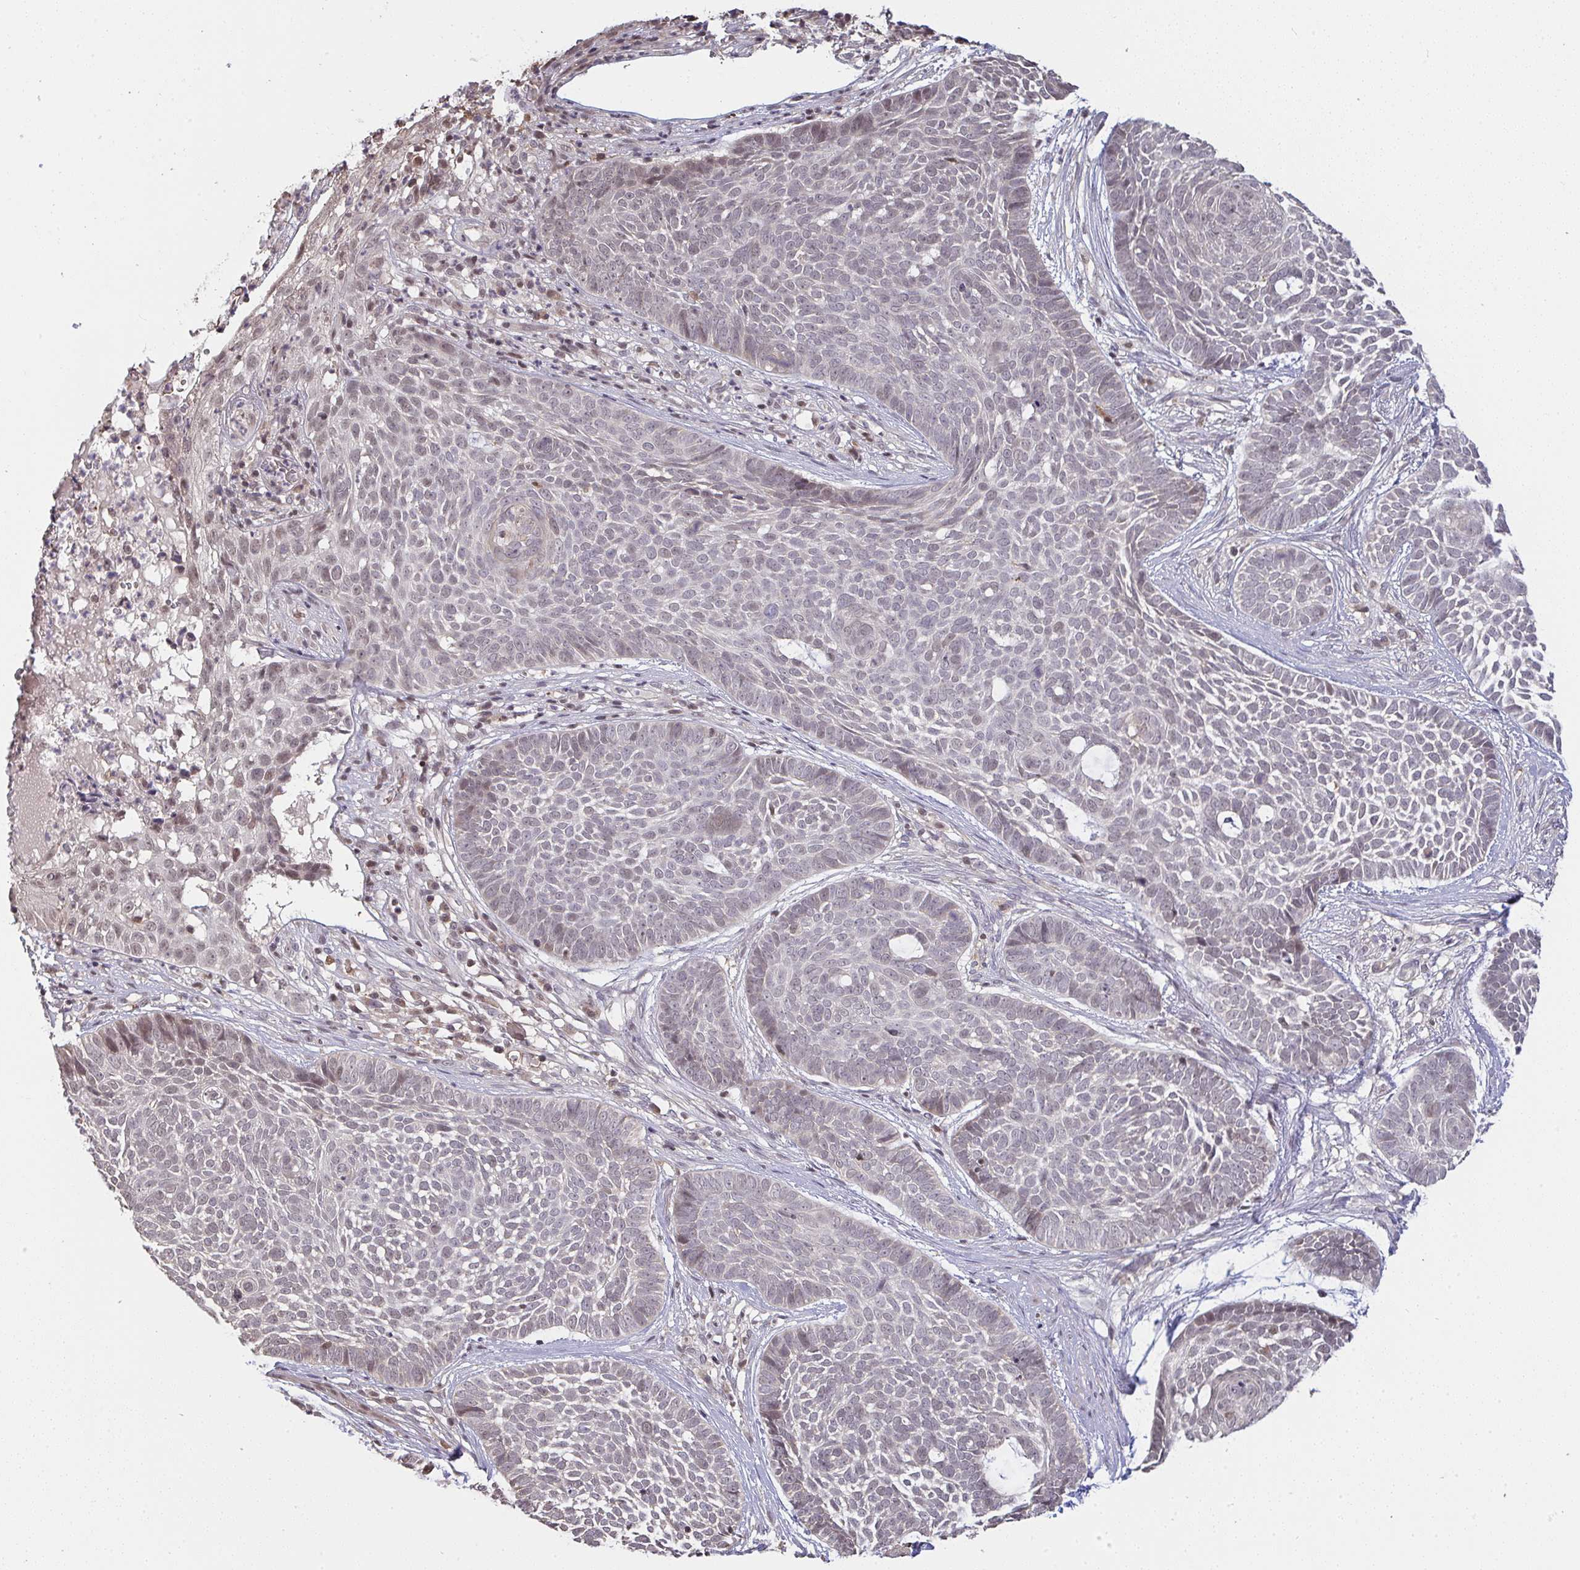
{"staining": {"intensity": "weak", "quantity": "<25%", "location": "nuclear"}, "tissue": "skin cancer", "cell_type": "Tumor cells", "image_type": "cancer", "snomed": [{"axis": "morphology", "description": "Basal cell carcinoma"}, {"axis": "topography", "description": "Skin"}], "caption": "There is no significant positivity in tumor cells of skin cancer. The staining is performed using DAB brown chromogen with nuclei counter-stained in using hematoxylin.", "gene": "SAP30", "patient": {"sex": "female", "age": 89}}